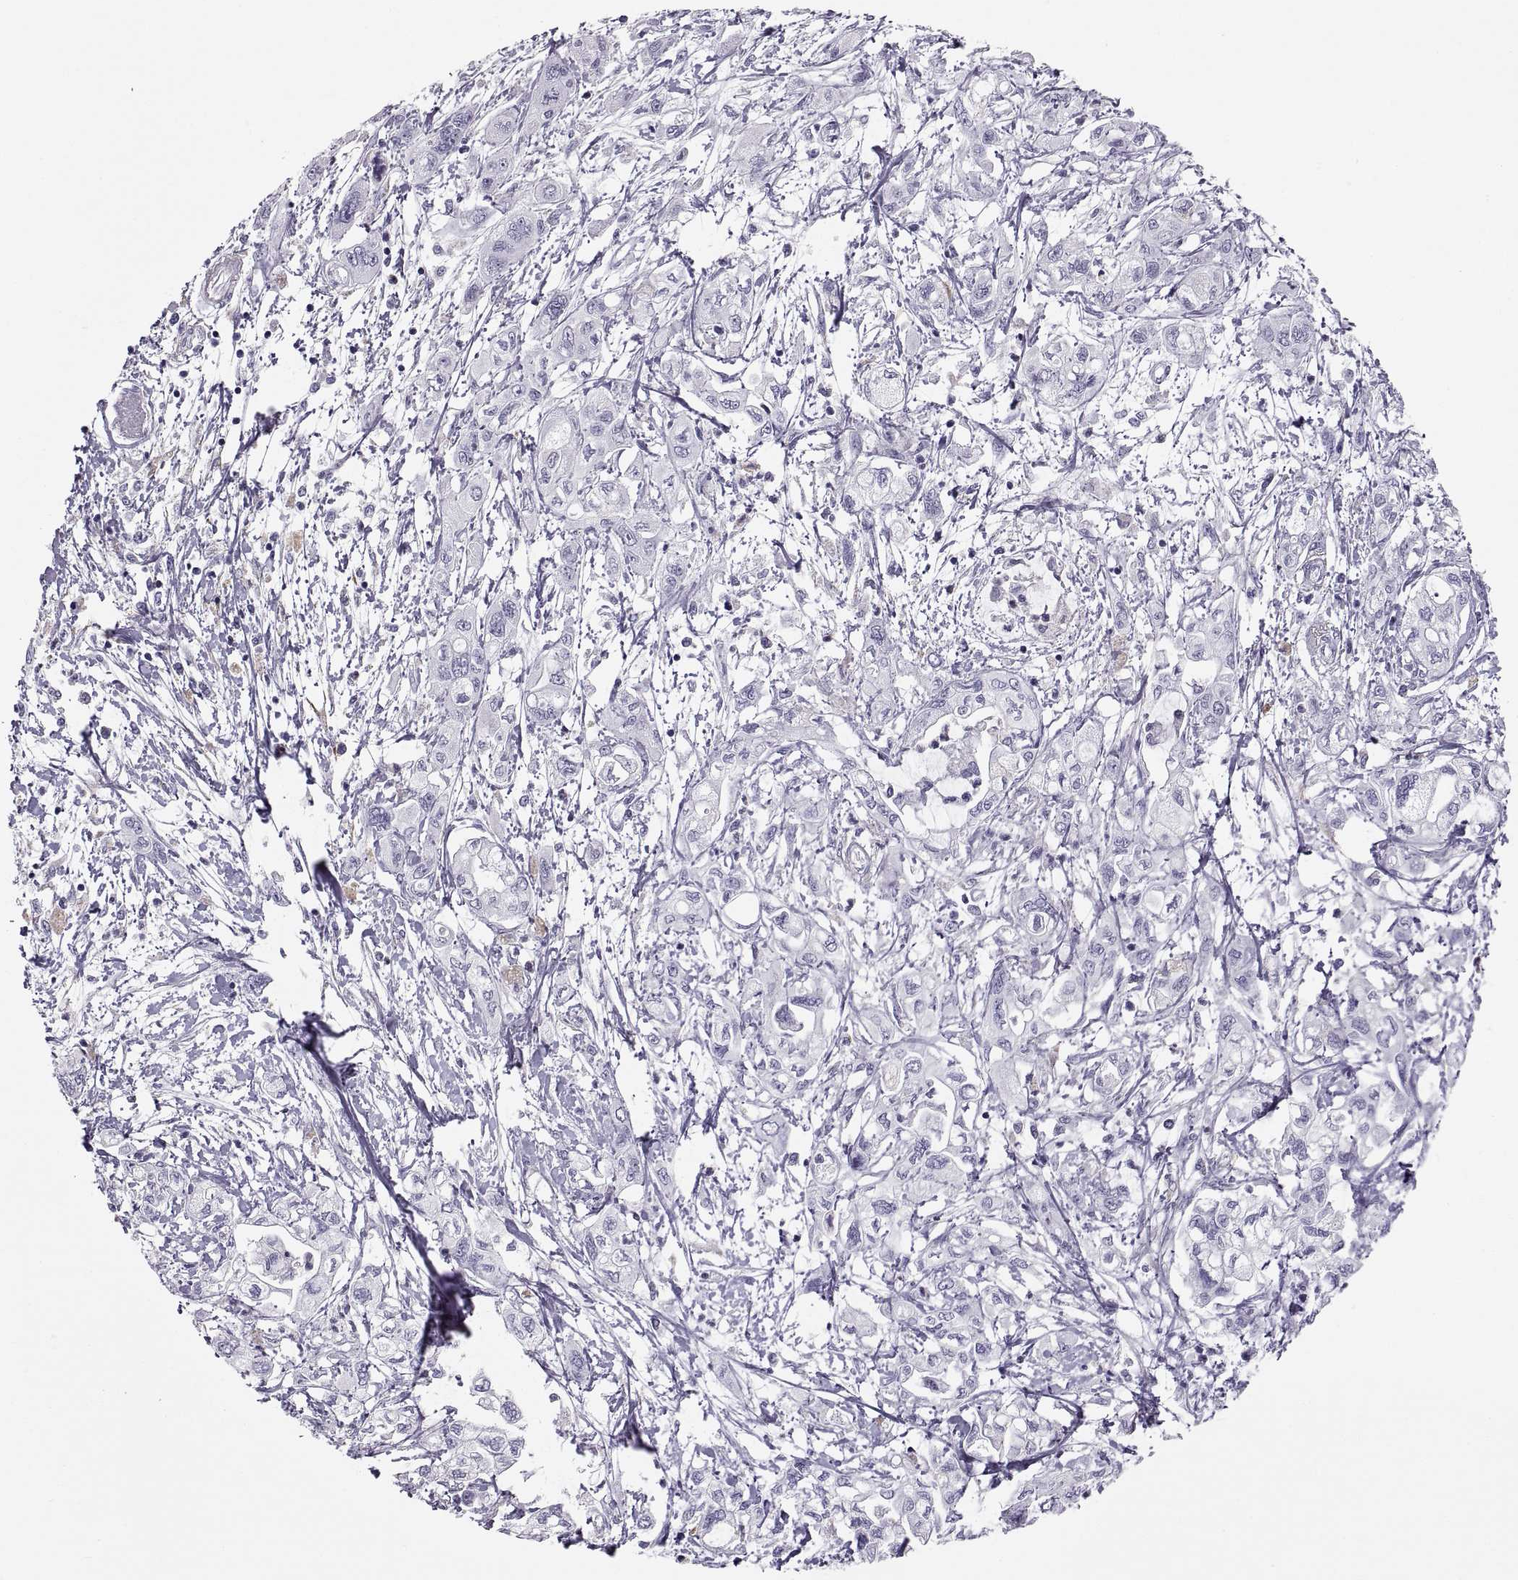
{"staining": {"intensity": "negative", "quantity": "none", "location": "none"}, "tissue": "pancreatic cancer", "cell_type": "Tumor cells", "image_type": "cancer", "snomed": [{"axis": "morphology", "description": "Adenocarcinoma, NOS"}, {"axis": "topography", "description": "Pancreas"}], "caption": "Adenocarcinoma (pancreatic) was stained to show a protein in brown. There is no significant positivity in tumor cells. (Brightfield microscopy of DAB (3,3'-diaminobenzidine) IHC at high magnification).", "gene": "COL9A3", "patient": {"sex": "male", "age": 54}}